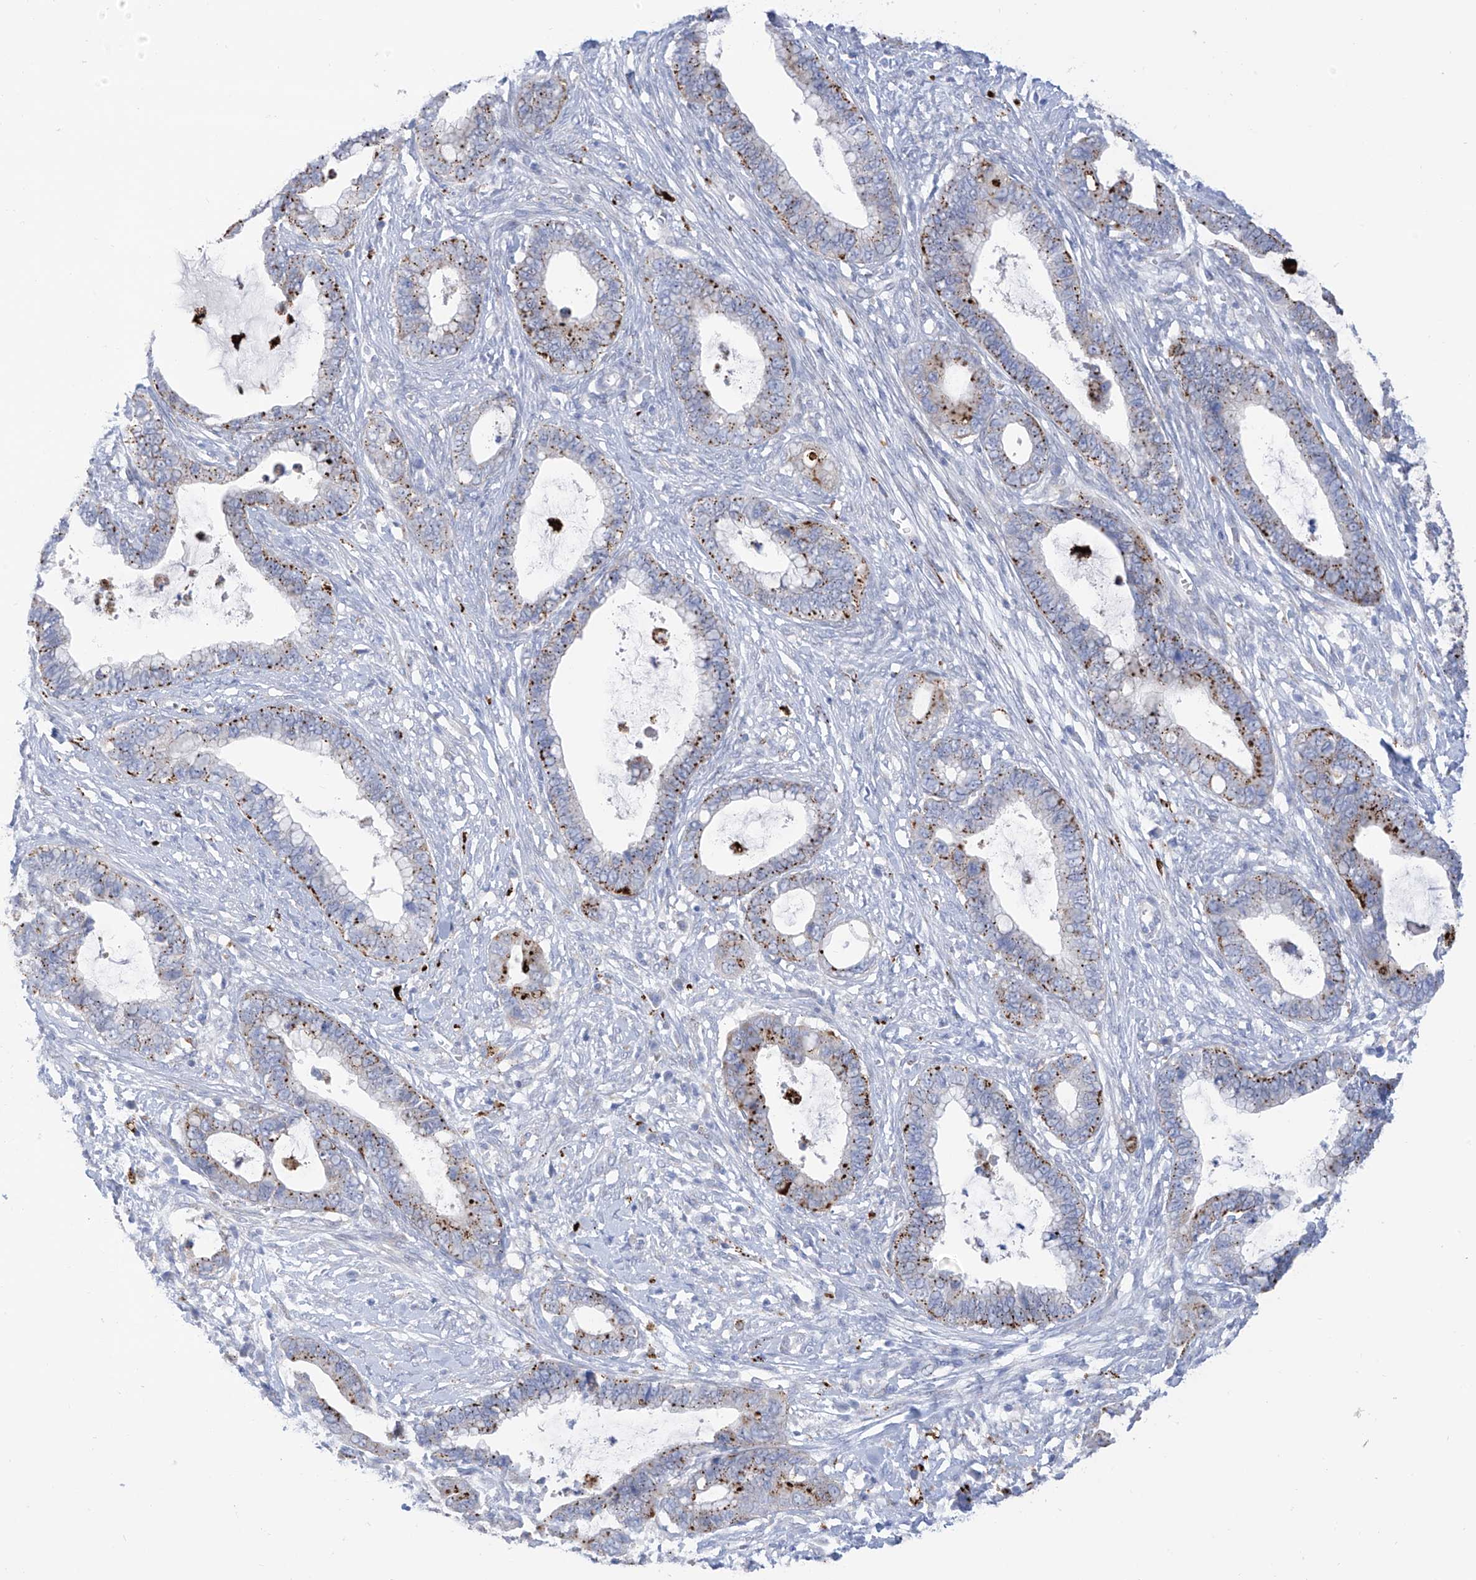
{"staining": {"intensity": "moderate", "quantity": "25%-75%", "location": "cytoplasmic/membranous"}, "tissue": "cervical cancer", "cell_type": "Tumor cells", "image_type": "cancer", "snomed": [{"axis": "morphology", "description": "Adenocarcinoma, NOS"}, {"axis": "topography", "description": "Cervix"}], "caption": "This is an image of IHC staining of adenocarcinoma (cervical), which shows moderate positivity in the cytoplasmic/membranous of tumor cells.", "gene": "PSPH", "patient": {"sex": "female", "age": 44}}